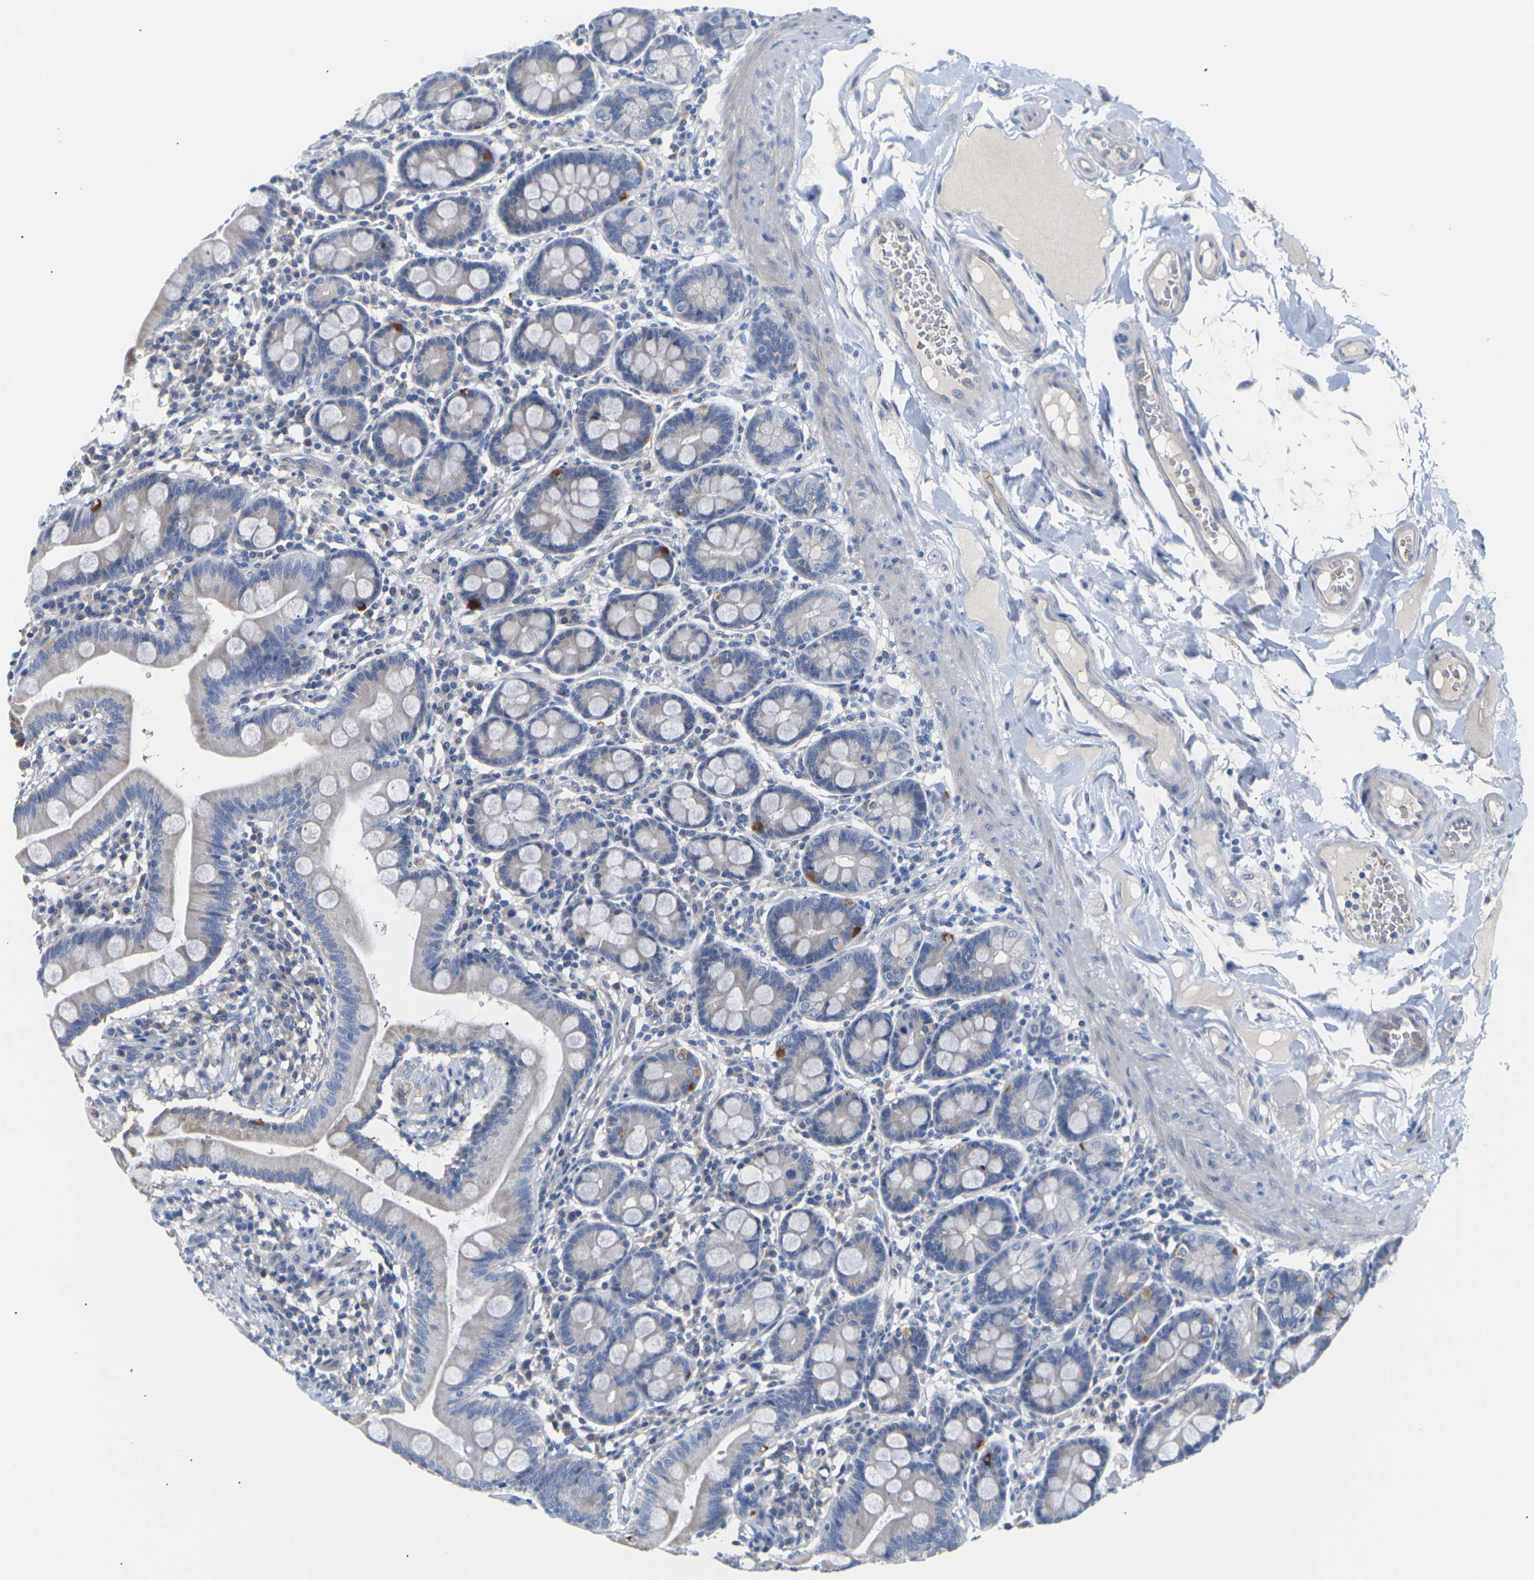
{"staining": {"intensity": "strong", "quantity": "<25%", "location": "cytoplasmic/membranous"}, "tissue": "duodenum", "cell_type": "Glandular cells", "image_type": "normal", "snomed": [{"axis": "morphology", "description": "Normal tissue, NOS"}, {"axis": "topography", "description": "Duodenum"}], "caption": "This image shows unremarkable duodenum stained with IHC to label a protein in brown. The cytoplasmic/membranous of glandular cells show strong positivity for the protein. Nuclei are counter-stained blue.", "gene": "TMCO4", "patient": {"sex": "male", "age": 50}}